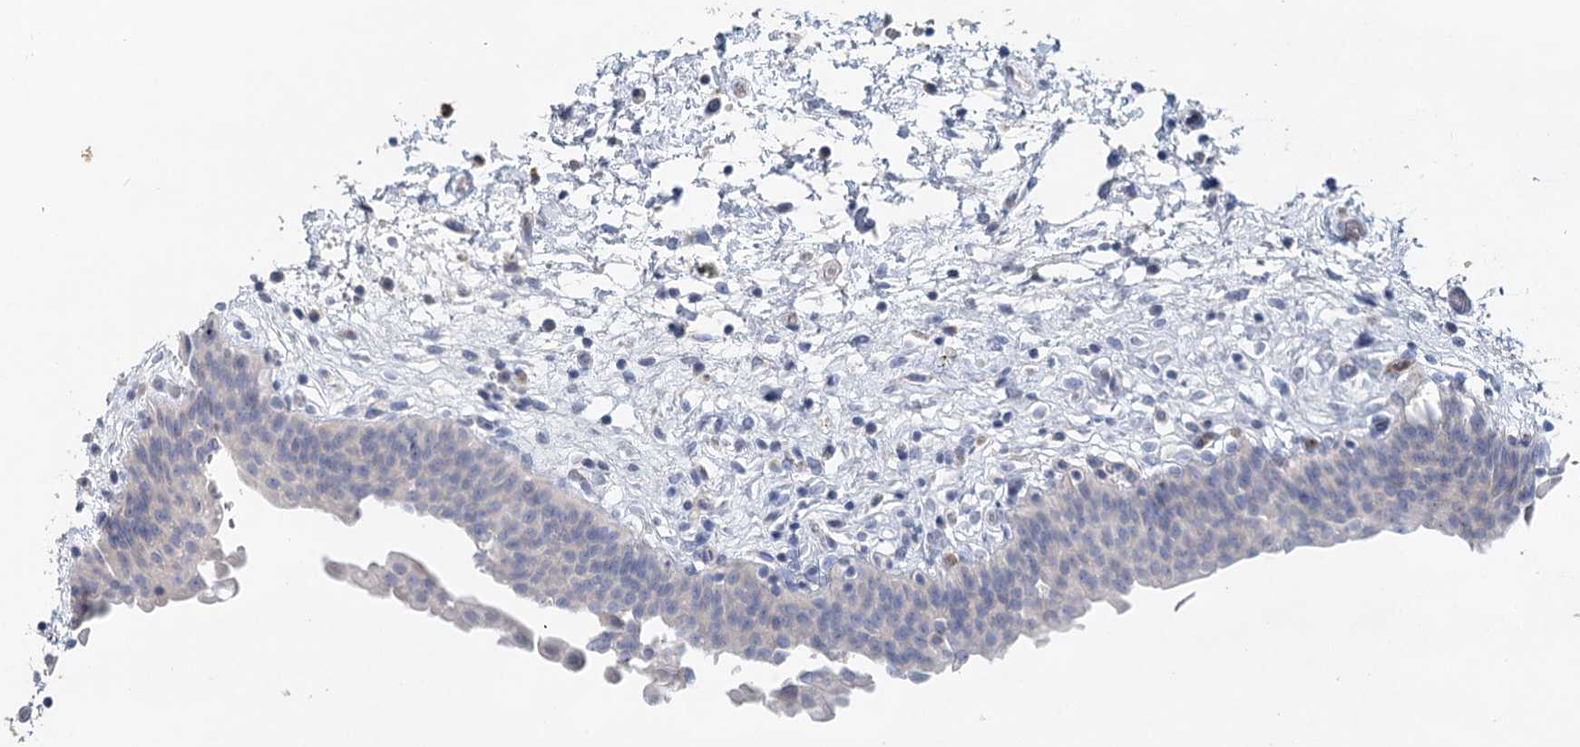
{"staining": {"intensity": "negative", "quantity": "none", "location": "none"}, "tissue": "urinary bladder", "cell_type": "Urothelial cells", "image_type": "normal", "snomed": [{"axis": "morphology", "description": "Normal tissue, NOS"}, {"axis": "topography", "description": "Urinary bladder"}], "caption": "Immunohistochemical staining of benign urinary bladder reveals no significant expression in urothelial cells.", "gene": "MYL6B", "patient": {"sex": "male", "age": 83}}